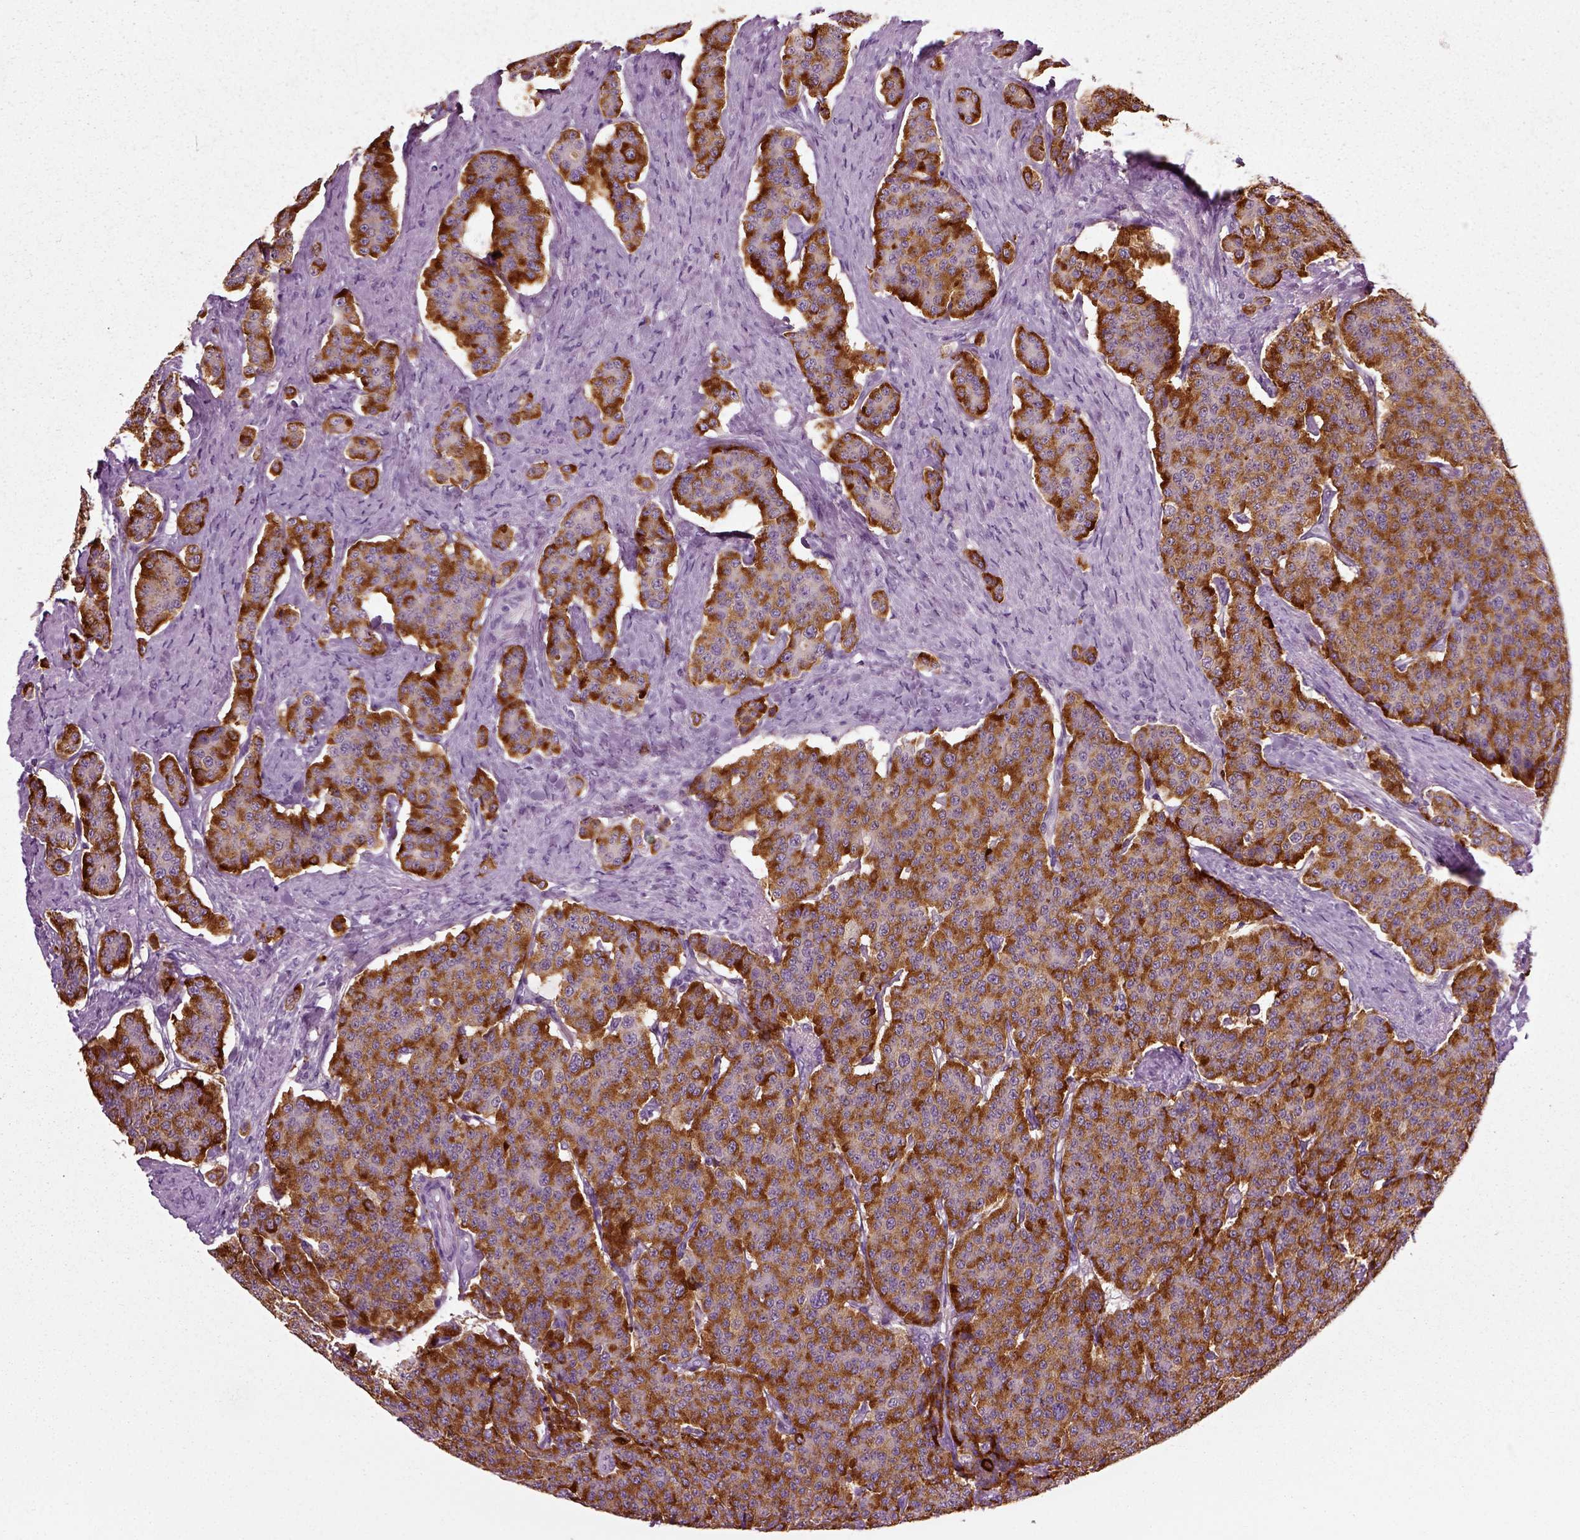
{"staining": {"intensity": "strong", "quantity": ">75%", "location": "cytoplasmic/membranous"}, "tissue": "carcinoid", "cell_type": "Tumor cells", "image_type": "cancer", "snomed": [{"axis": "morphology", "description": "Carcinoid, malignant, NOS"}, {"axis": "topography", "description": "Small intestine"}], "caption": "The image displays staining of carcinoid (malignant), revealing strong cytoplasmic/membranous protein positivity (brown color) within tumor cells. The protein is stained brown, and the nuclei are stained in blue (DAB (3,3'-diaminobenzidine) IHC with brightfield microscopy, high magnification).", "gene": "SCG5", "patient": {"sex": "female", "age": 58}}